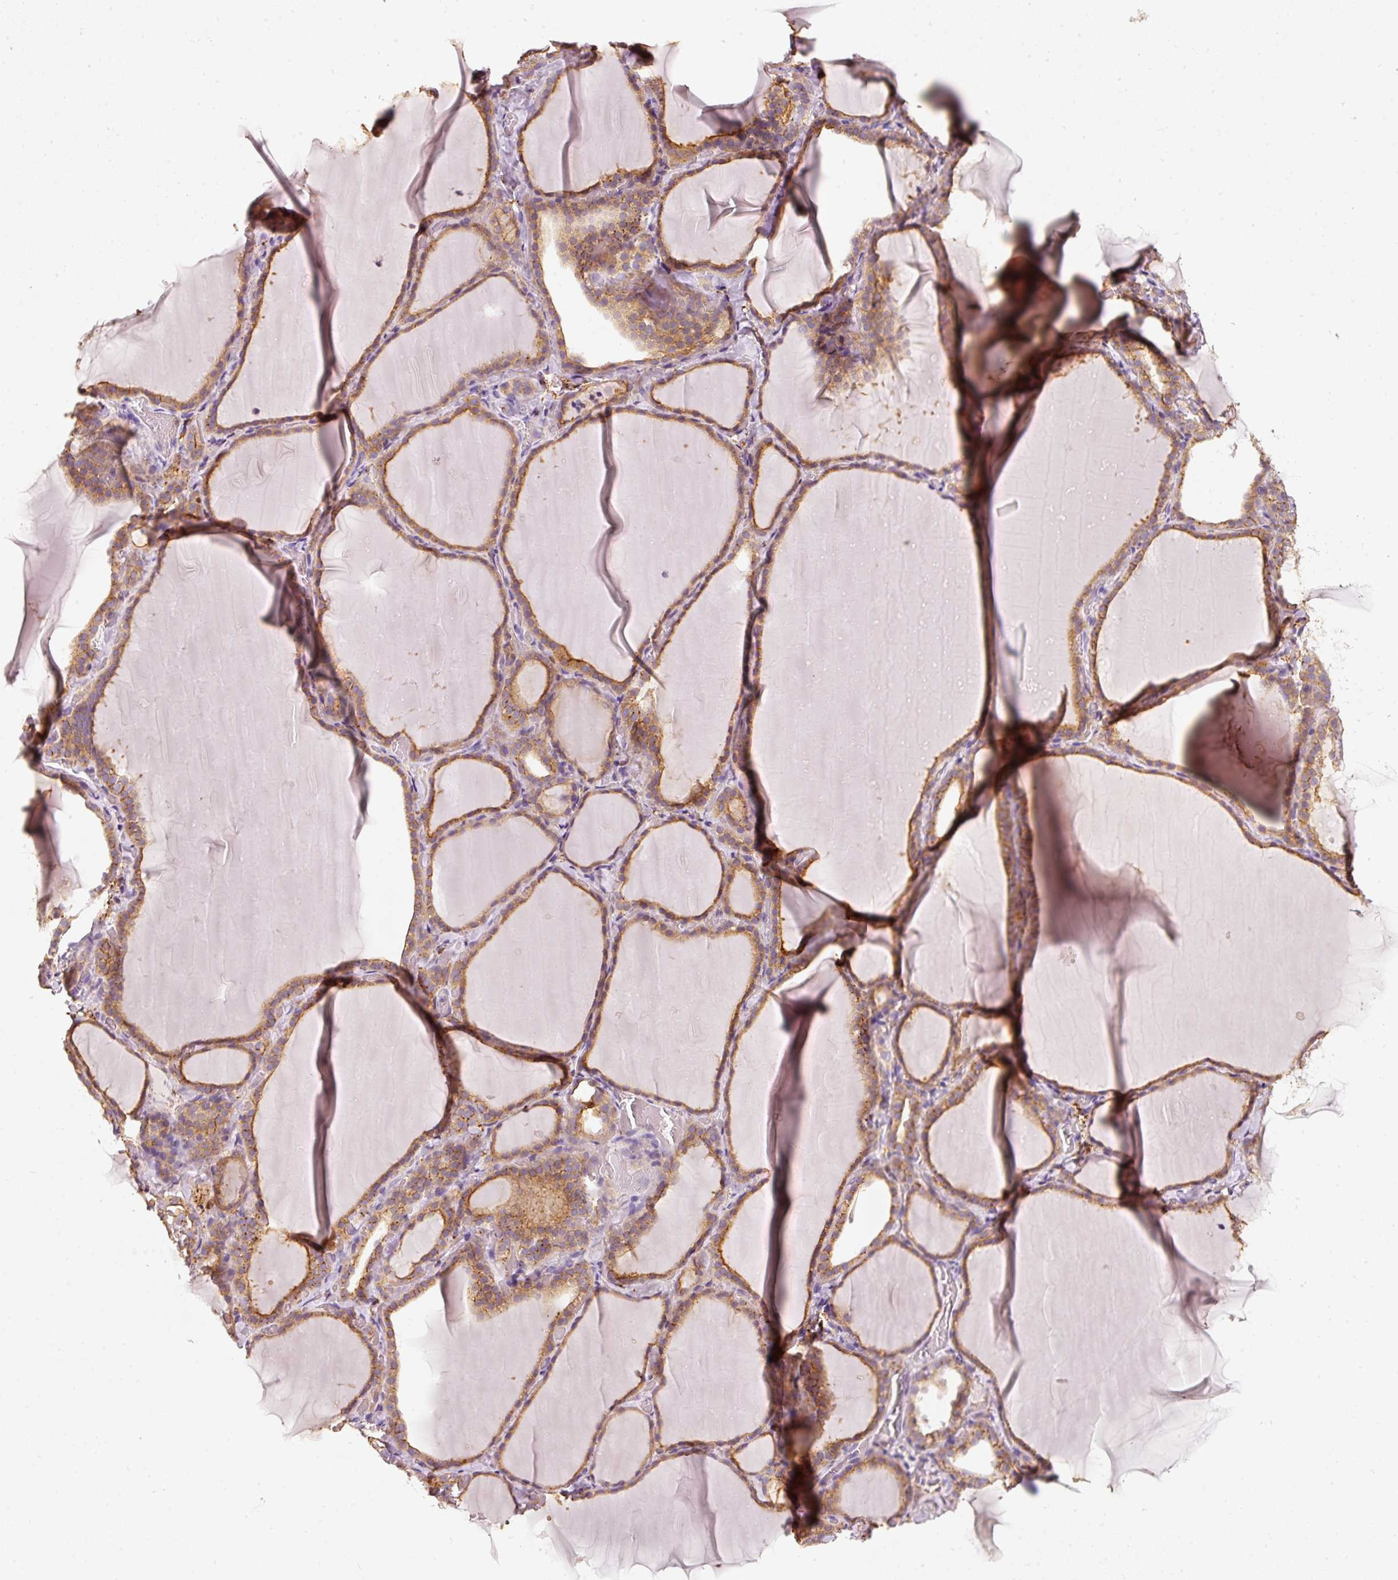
{"staining": {"intensity": "moderate", "quantity": "25%-75%", "location": "cytoplasmic/membranous"}, "tissue": "thyroid gland", "cell_type": "Glandular cells", "image_type": "normal", "snomed": [{"axis": "morphology", "description": "Normal tissue, NOS"}, {"axis": "topography", "description": "Thyroid gland"}], "caption": "Protein staining of normal thyroid gland reveals moderate cytoplasmic/membranous positivity in about 25%-75% of glandular cells. The staining is performed using DAB (3,3'-diaminobenzidine) brown chromogen to label protein expression. The nuclei are counter-stained blue using hematoxylin.", "gene": "IQGAP2", "patient": {"sex": "female", "age": 22}}